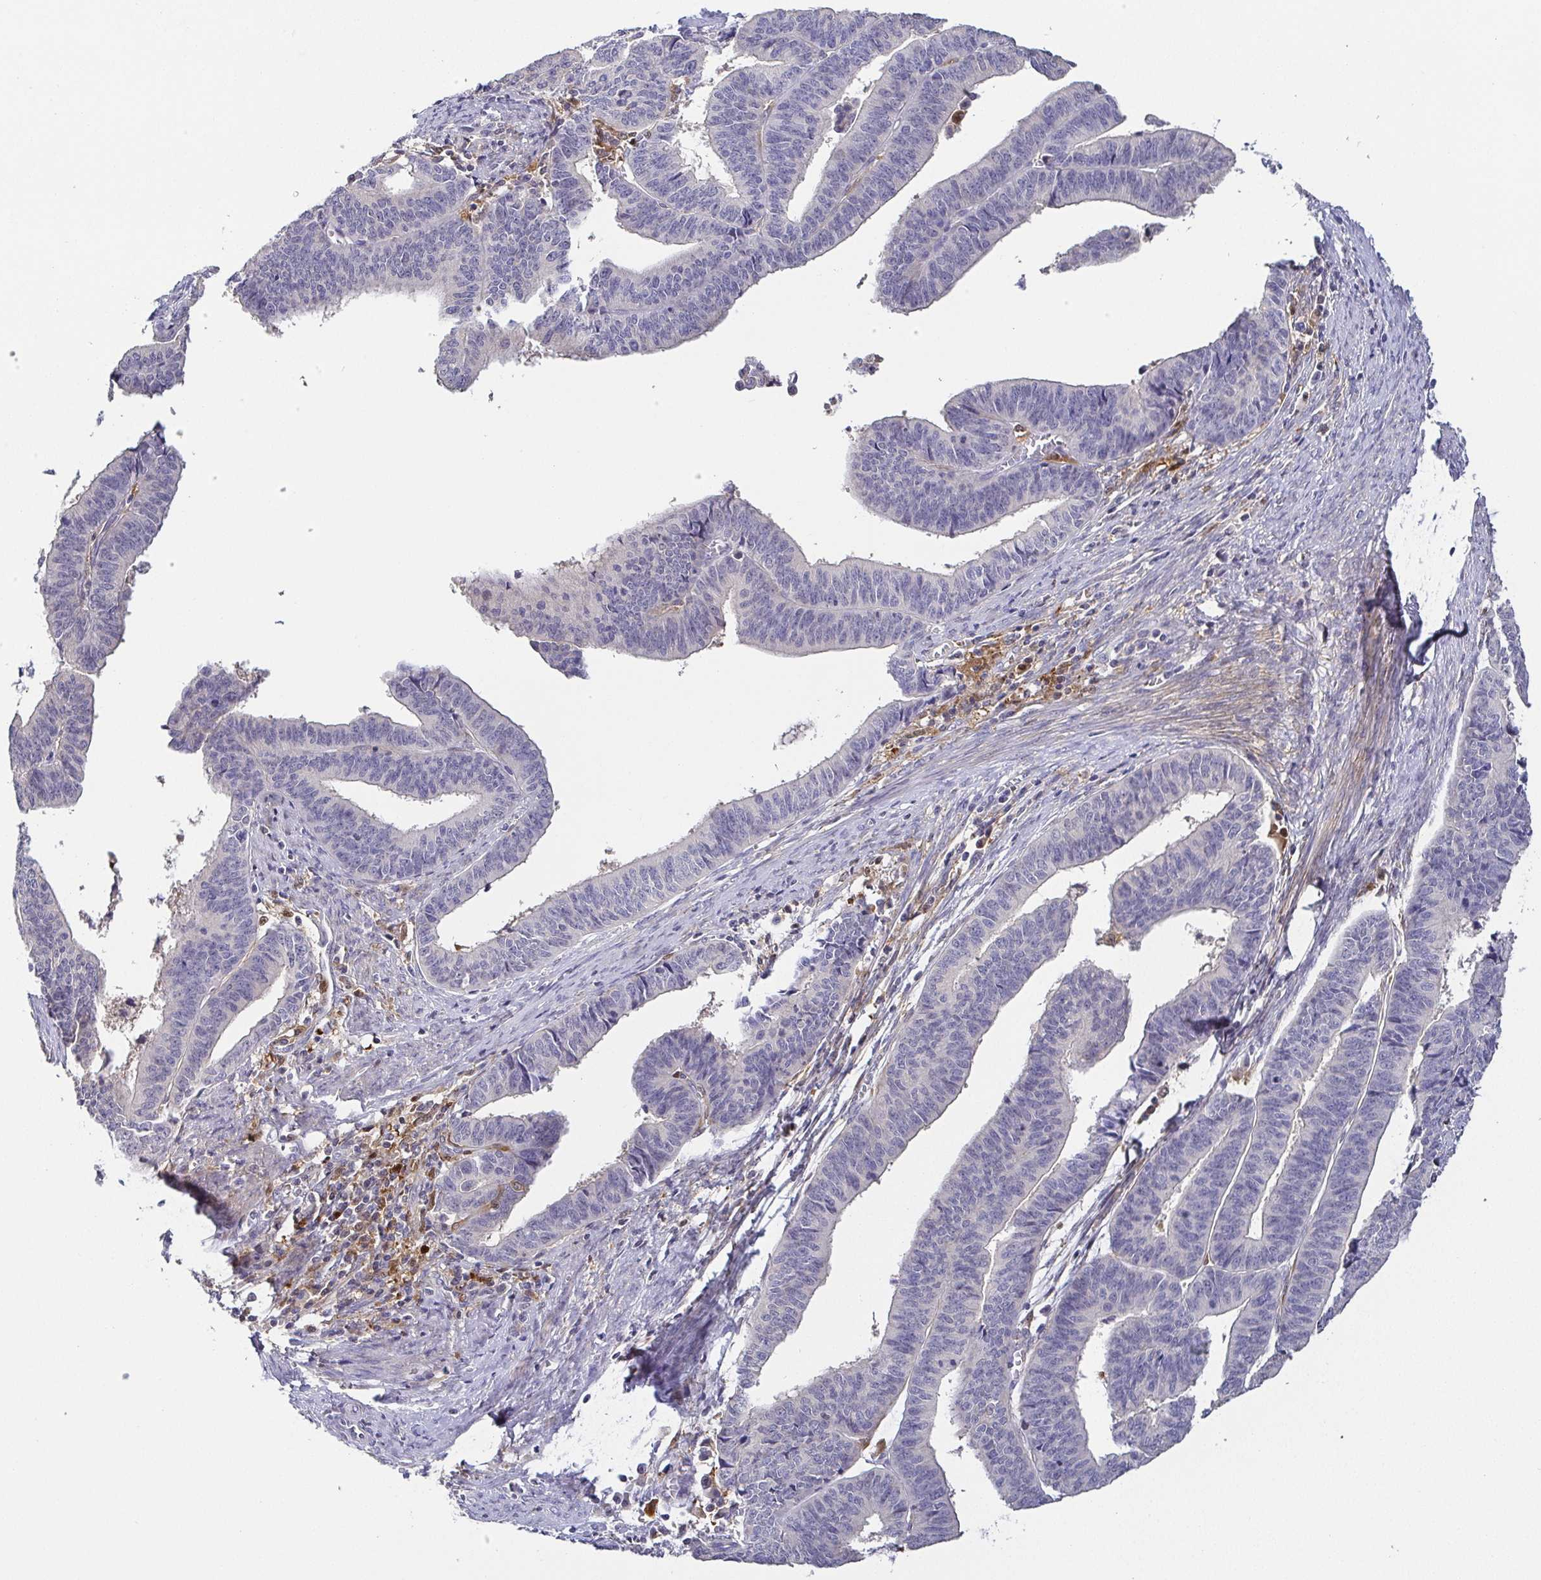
{"staining": {"intensity": "negative", "quantity": "none", "location": "none"}, "tissue": "endometrial cancer", "cell_type": "Tumor cells", "image_type": "cancer", "snomed": [{"axis": "morphology", "description": "Adenocarcinoma, NOS"}, {"axis": "topography", "description": "Endometrium"}], "caption": "Immunohistochemical staining of endometrial cancer demonstrates no significant positivity in tumor cells. (DAB (3,3'-diaminobenzidine) immunohistochemistry, high magnification).", "gene": "RNASE7", "patient": {"sex": "female", "age": 65}}